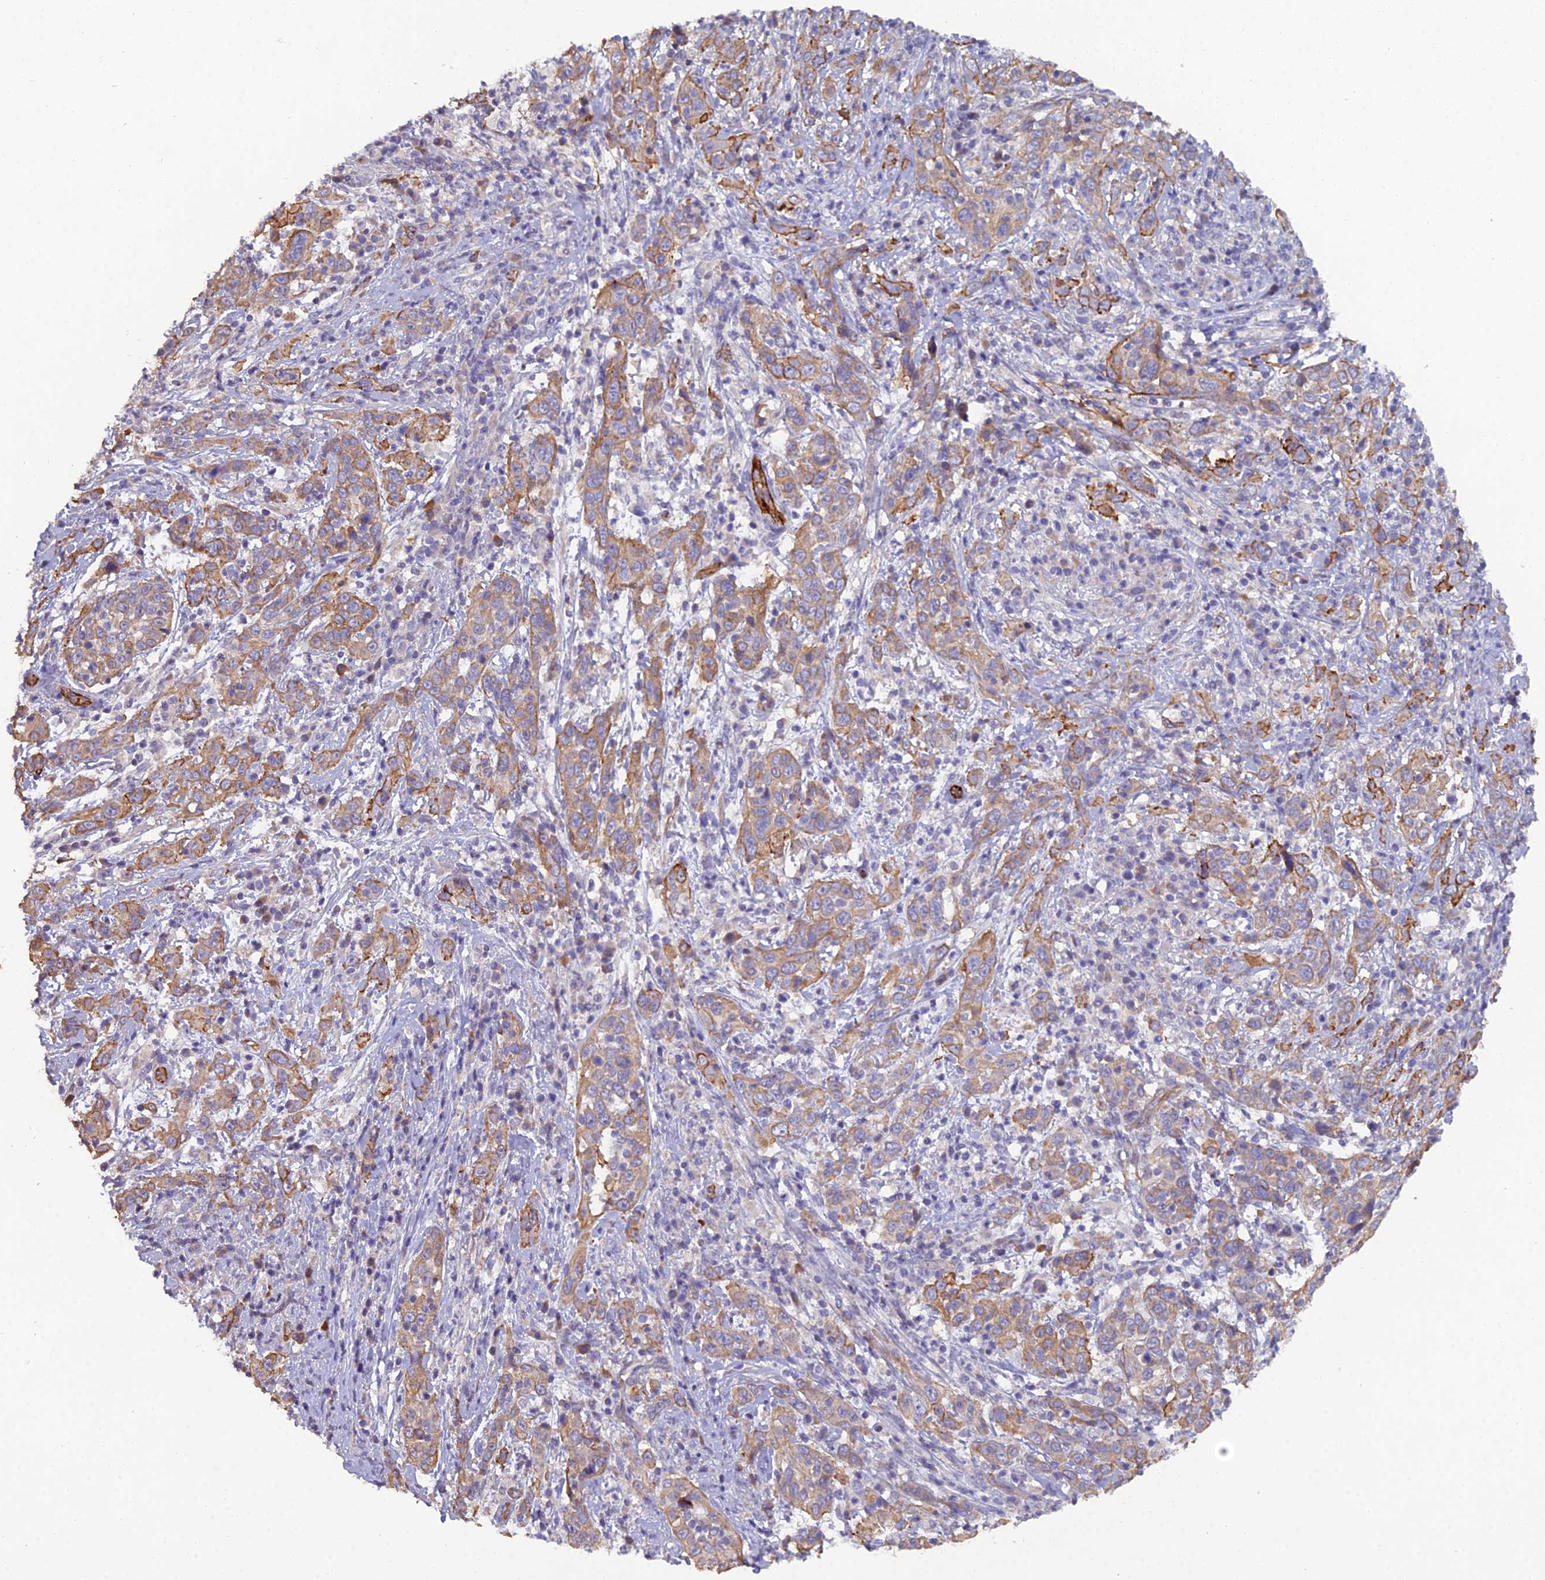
{"staining": {"intensity": "strong", "quantity": "25%-75%", "location": "cytoplasmic/membranous"}, "tissue": "cervical cancer", "cell_type": "Tumor cells", "image_type": "cancer", "snomed": [{"axis": "morphology", "description": "Squamous cell carcinoma, NOS"}, {"axis": "topography", "description": "Cervix"}], "caption": "A brown stain labels strong cytoplasmic/membranous staining of a protein in human cervical cancer tumor cells.", "gene": "CFAP47", "patient": {"sex": "female", "age": 46}}